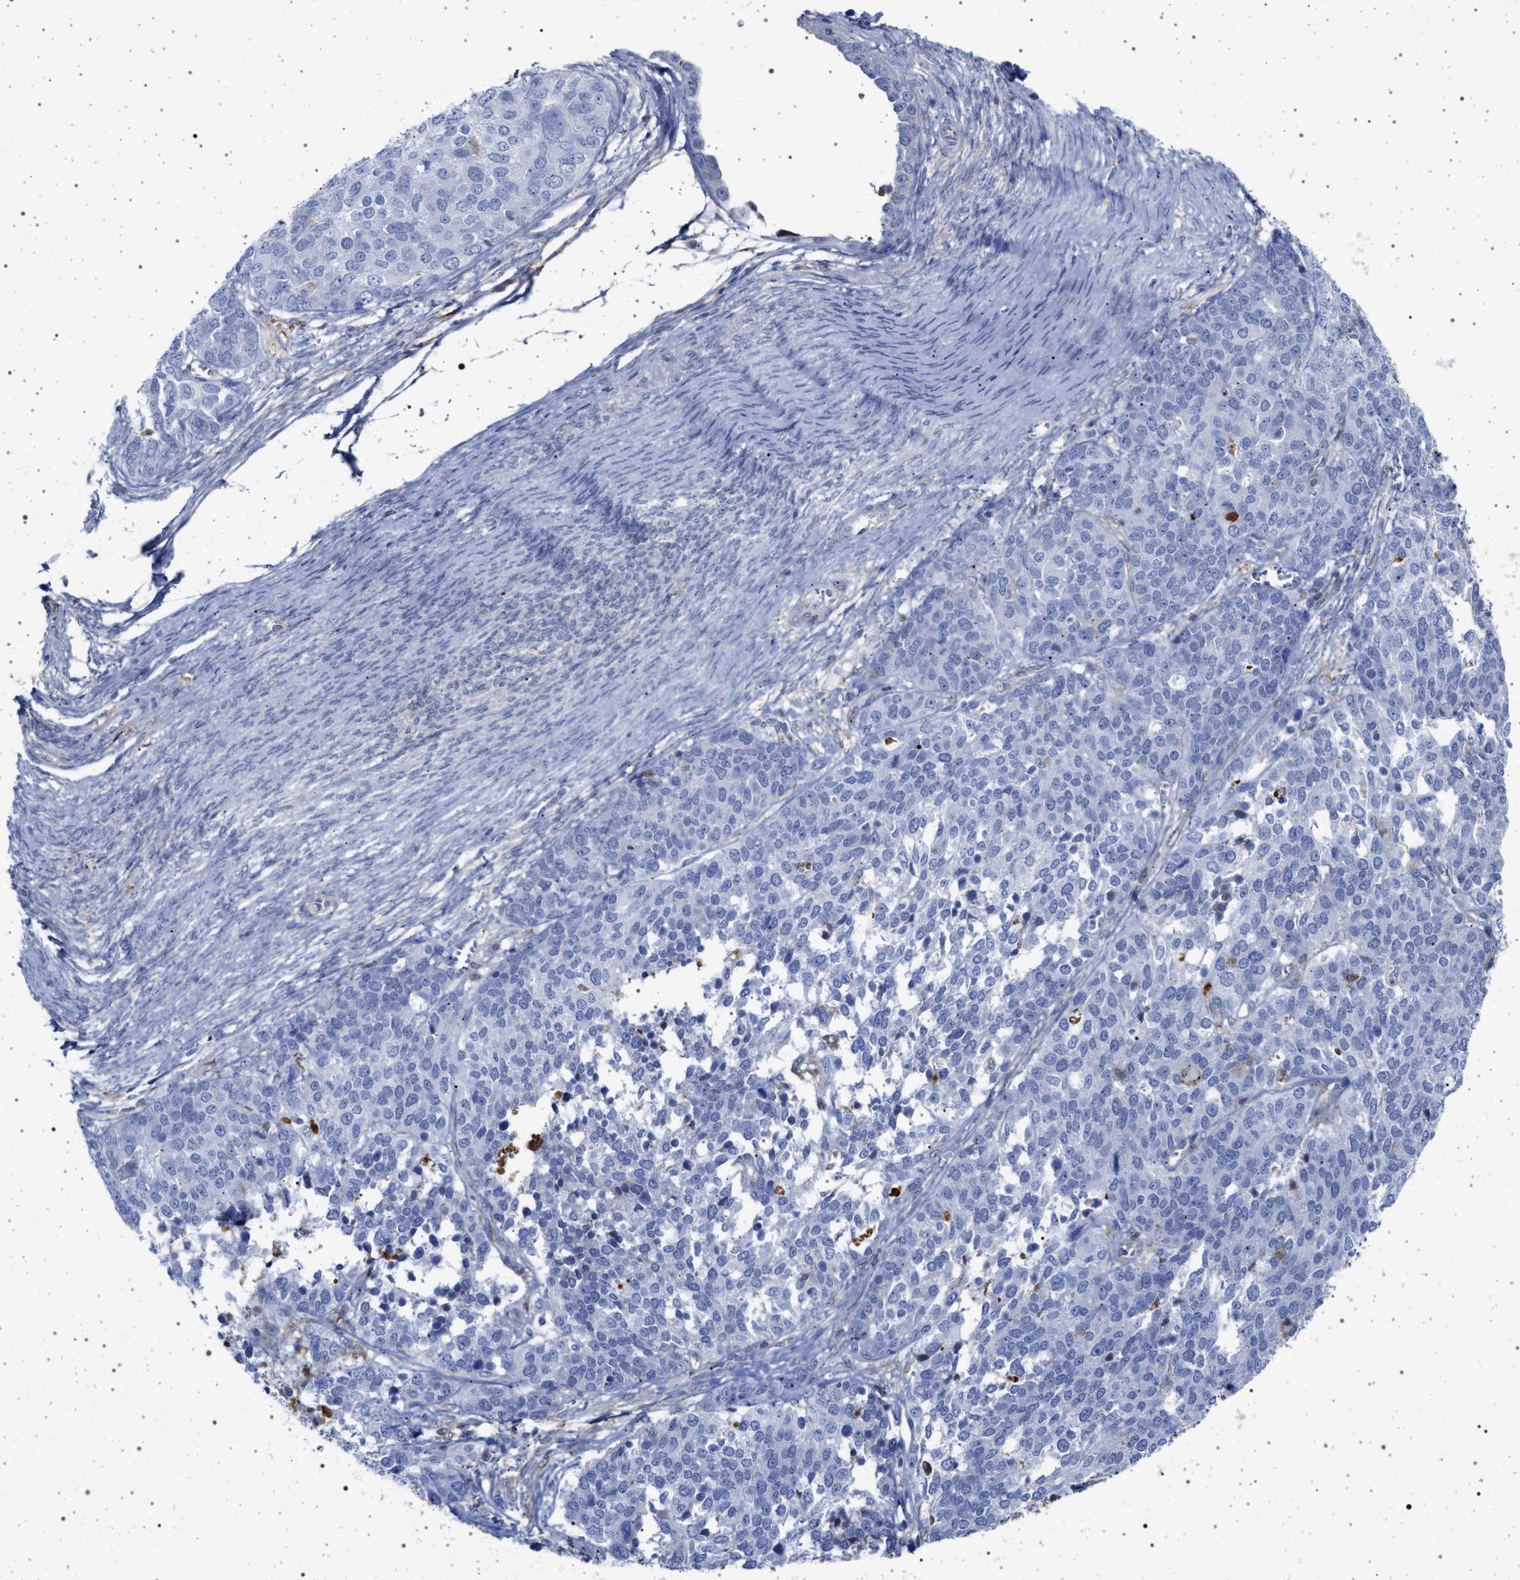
{"staining": {"intensity": "negative", "quantity": "none", "location": "none"}, "tissue": "ovarian cancer", "cell_type": "Tumor cells", "image_type": "cancer", "snomed": [{"axis": "morphology", "description": "Cystadenocarcinoma, serous, NOS"}, {"axis": "topography", "description": "Ovary"}], "caption": "Histopathology image shows no significant protein expression in tumor cells of ovarian cancer (serous cystadenocarcinoma). (DAB immunohistochemistry visualized using brightfield microscopy, high magnification).", "gene": "PLG", "patient": {"sex": "female", "age": 44}}